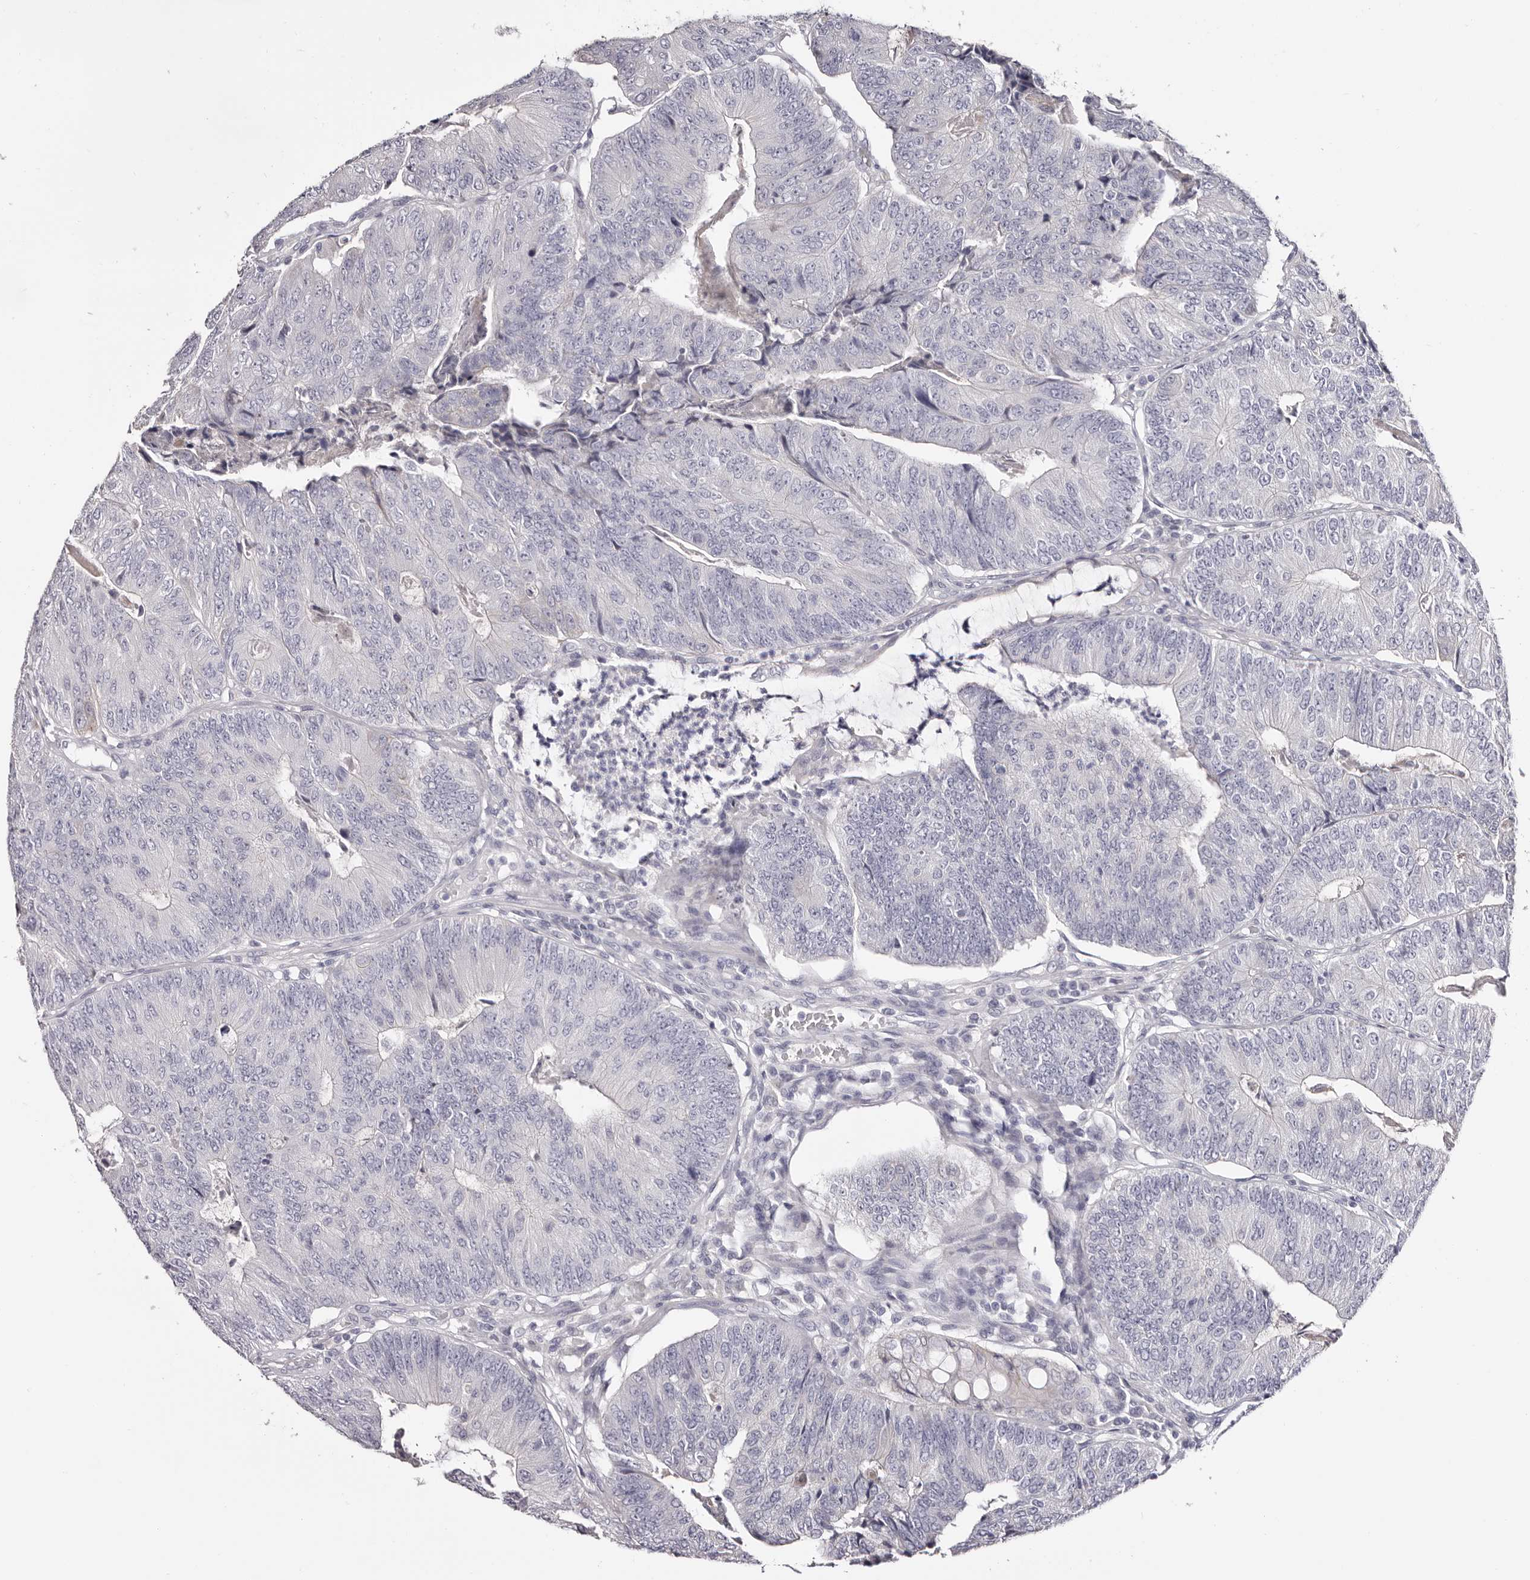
{"staining": {"intensity": "negative", "quantity": "none", "location": "none"}, "tissue": "colorectal cancer", "cell_type": "Tumor cells", "image_type": "cancer", "snomed": [{"axis": "morphology", "description": "Adenocarcinoma, NOS"}, {"axis": "topography", "description": "Colon"}], "caption": "Tumor cells show no significant protein positivity in colorectal adenocarcinoma.", "gene": "AKNAD1", "patient": {"sex": "female", "age": 67}}